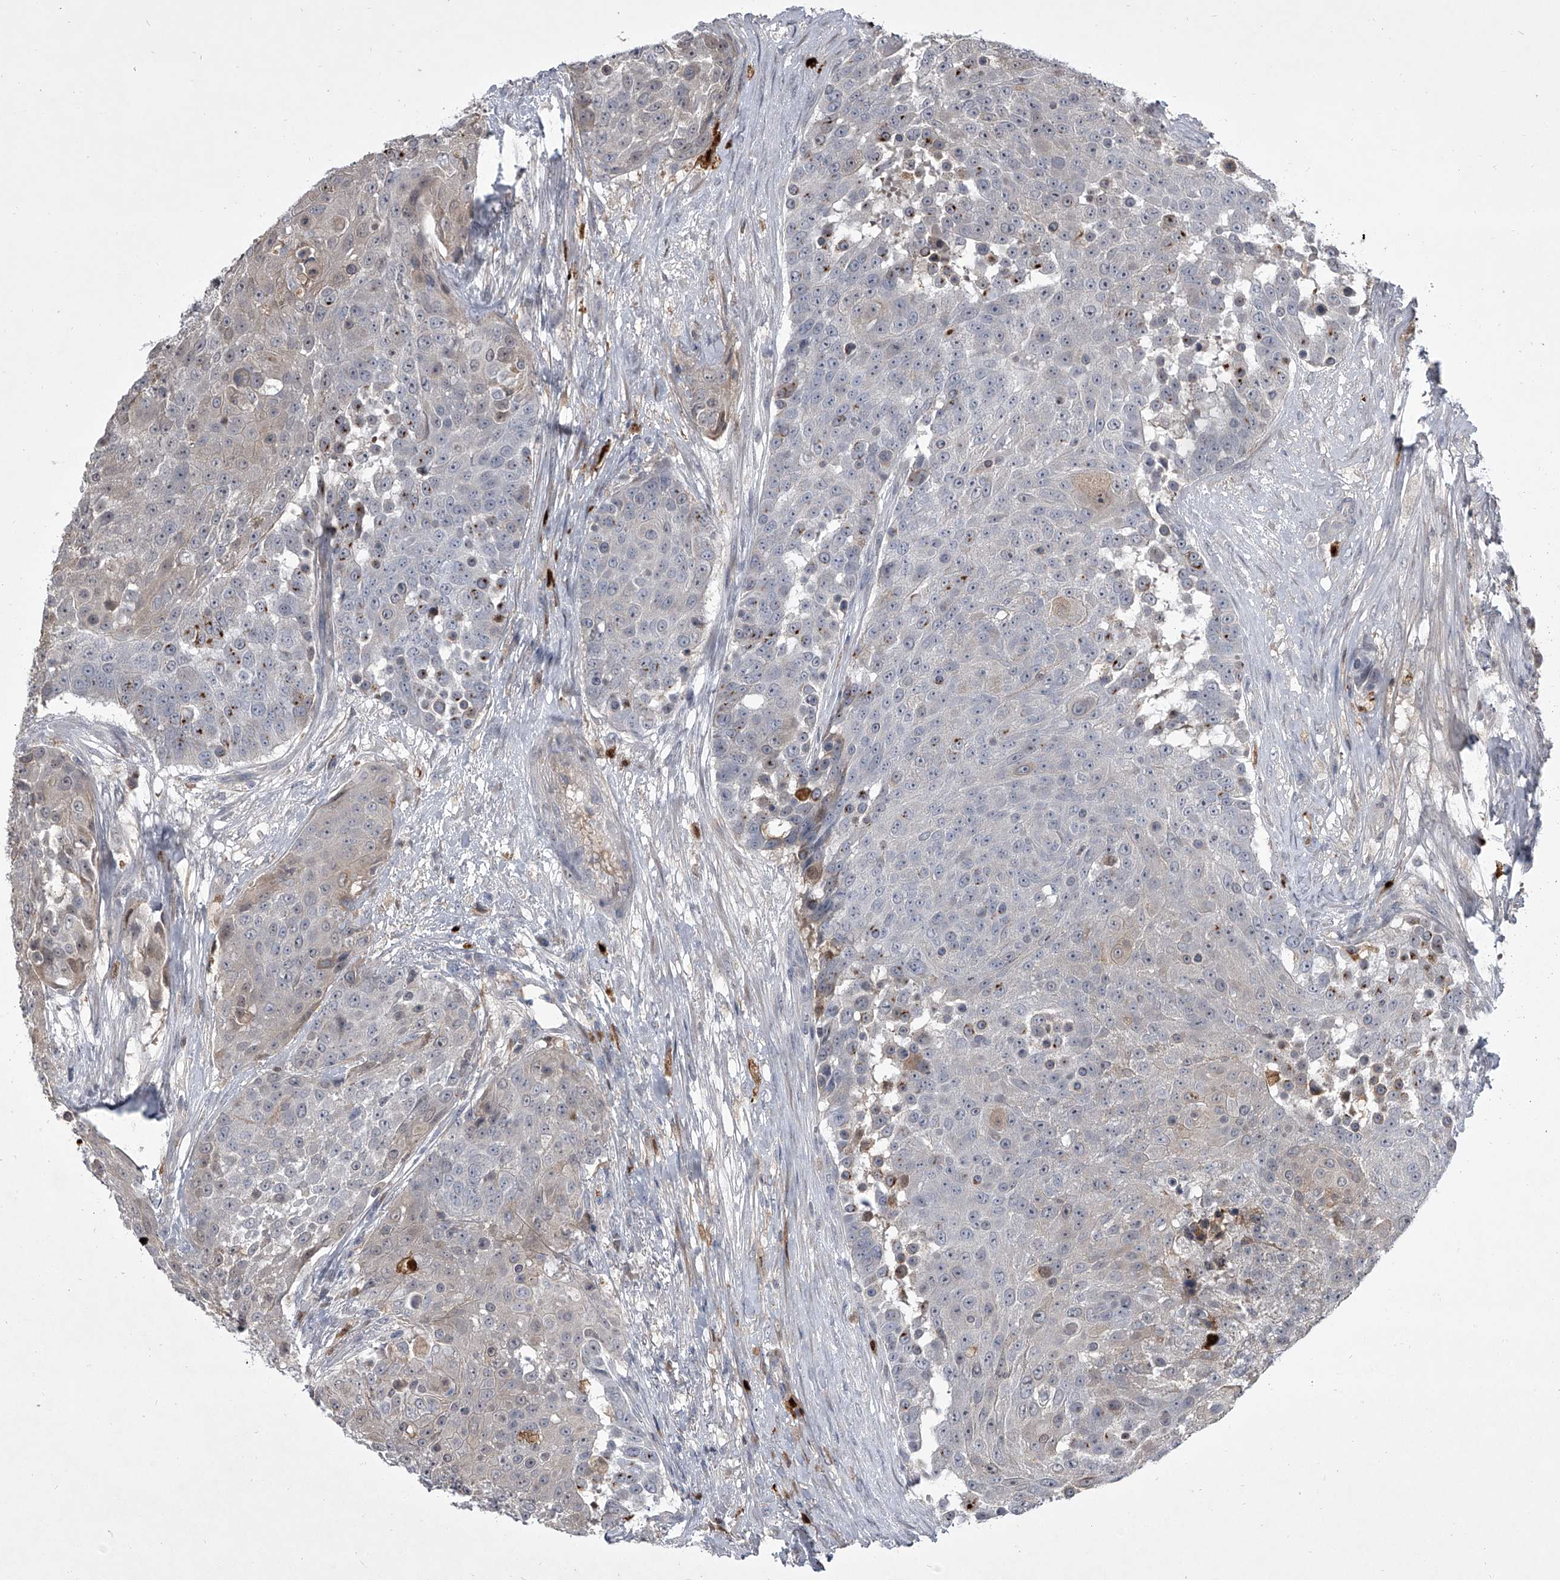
{"staining": {"intensity": "moderate", "quantity": "<25%", "location": "cytoplasmic/membranous"}, "tissue": "urothelial cancer", "cell_type": "Tumor cells", "image_type": "cancer", "snomed": [{"axis": "morphology", "description": "Urothelial carcinoma, High grade"}, {"axis": "topography", "description": "Urinary bladder"}], "caption": "Immunohistochemical staining of human urothelial cancer exhibits low levels of moderate cytoplasmic/membranous expression in about <25% of tumor cells. (DAB IHC with brightfield microscopy, high magnification).", "gene": "HEATR6", "patient": {"sex": "female", "age": 63}}